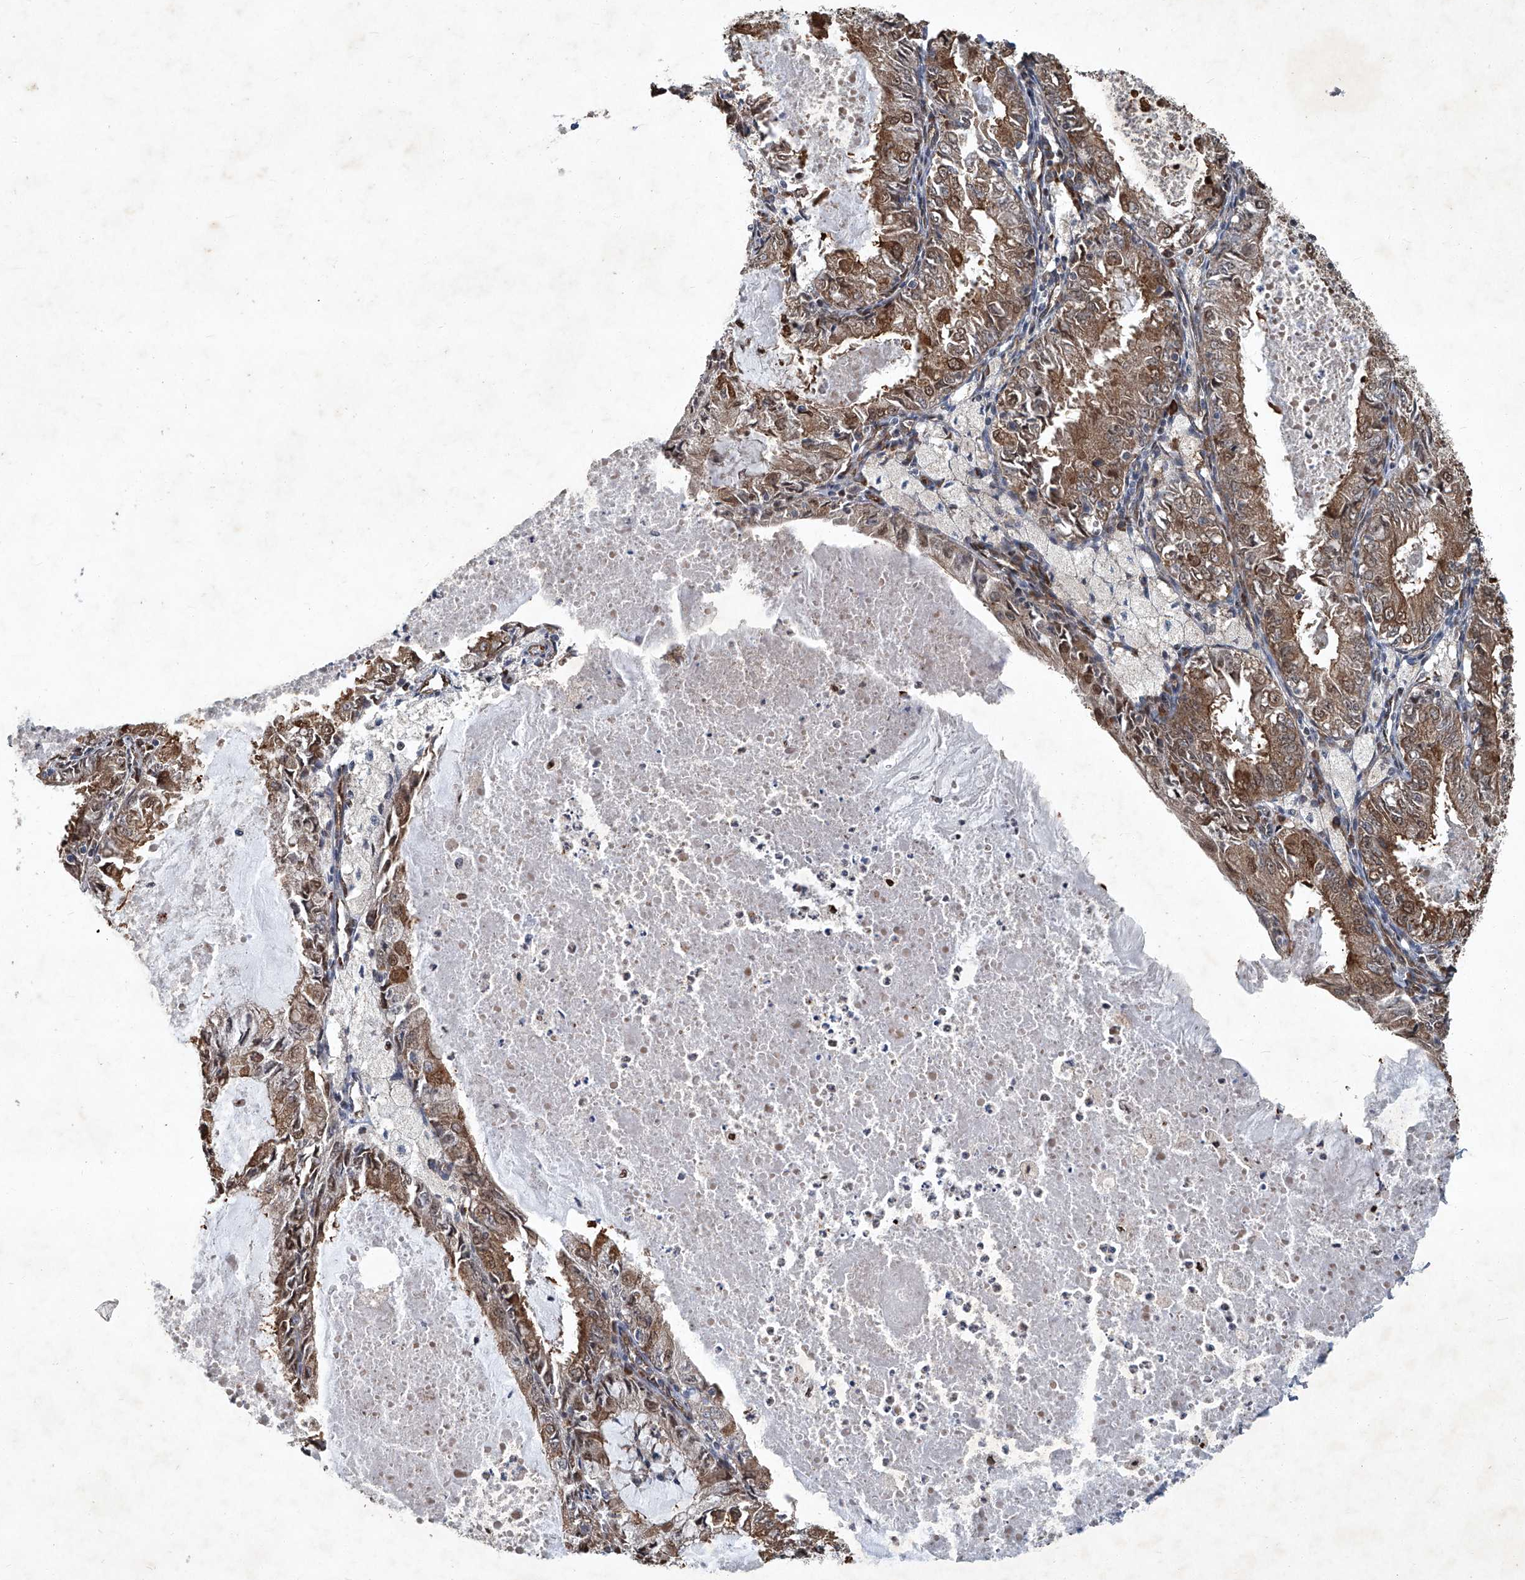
{"staining": {"intensity": "moderate", "quantity": ">75%", "location": "cytoplasmic/membranous"}, "tissue": "endometrial cancer", "cell_type": "Tumor cells", "image_type": "cancer", "snomed": [{"axis": "morphology", "description": "Adenocarcinoma, NOS"}, {"axis": "topography", "description": "Endometrium"}], "caption": "Immunohistochemical staining of human endometrial adenocarcinoma exhibits medium levels of moderate cytoplasmic/membranous protein expression in about >75% of tumor cells. (Brightfield microscopy of DAB IHC at high magnification).", "gene": "GPR132", "patient": {"sex": "female", "age": 57}}